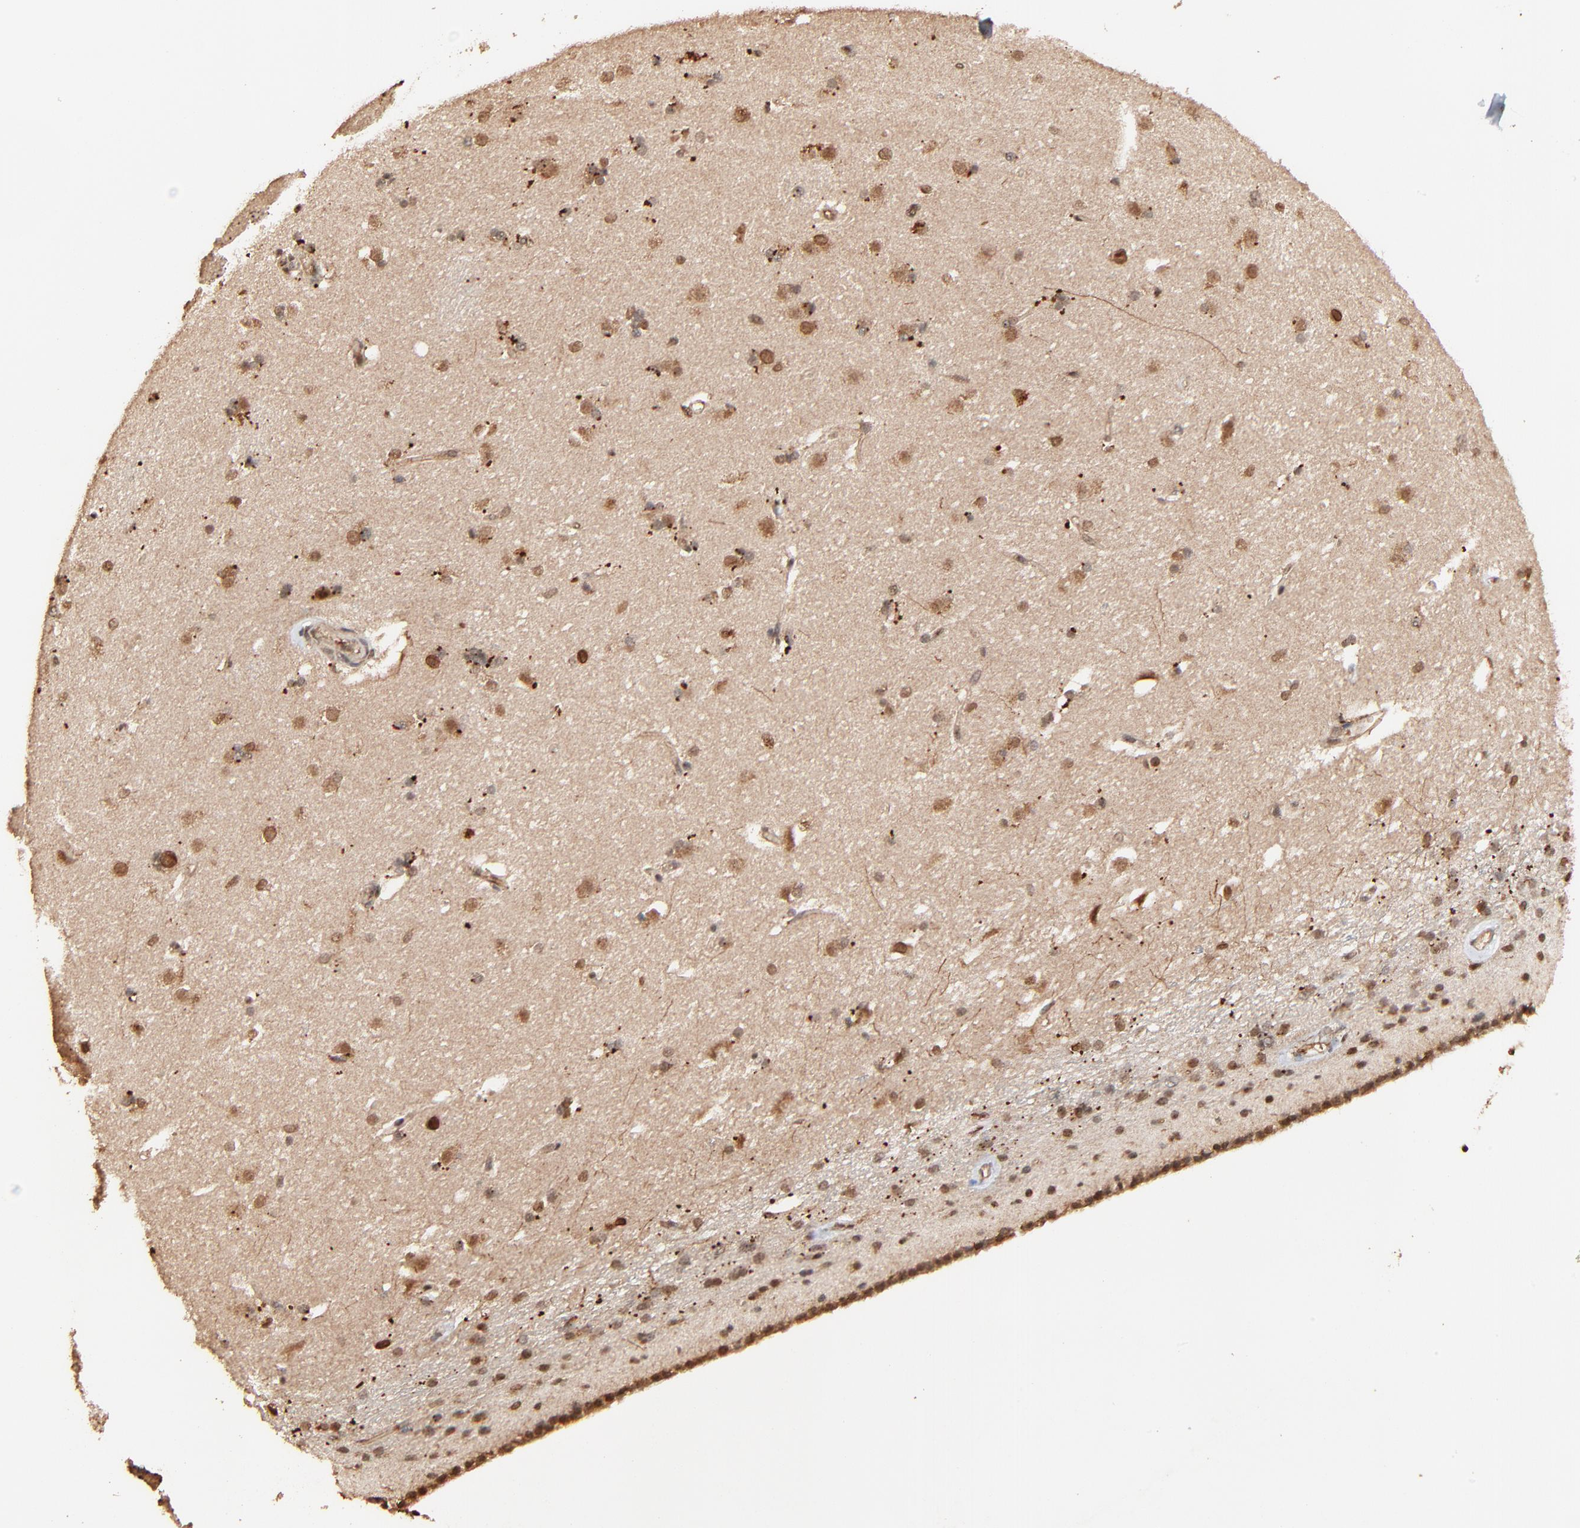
{"staining": {"intensity": "weak", "quantity": "25%-75%", "location": "nuclear"}, "tissue": "caudate", "cell_type": "Glial cells", "image_type": "normal", "snomed": [{"axis": "morphology", "description": "Normal tissue, NOS"}, {"axis": "topography", "description": "Lateral ventricle wall"}], "caption": "High-power microscopy captured an immunohistochemistry micrograph of unremarkable caudate, revealing weak nuclear expression in approximately 25%-75% of glial cells.", "gene": "FAM227A", "patient": {"sex": "female", "age": 19}}